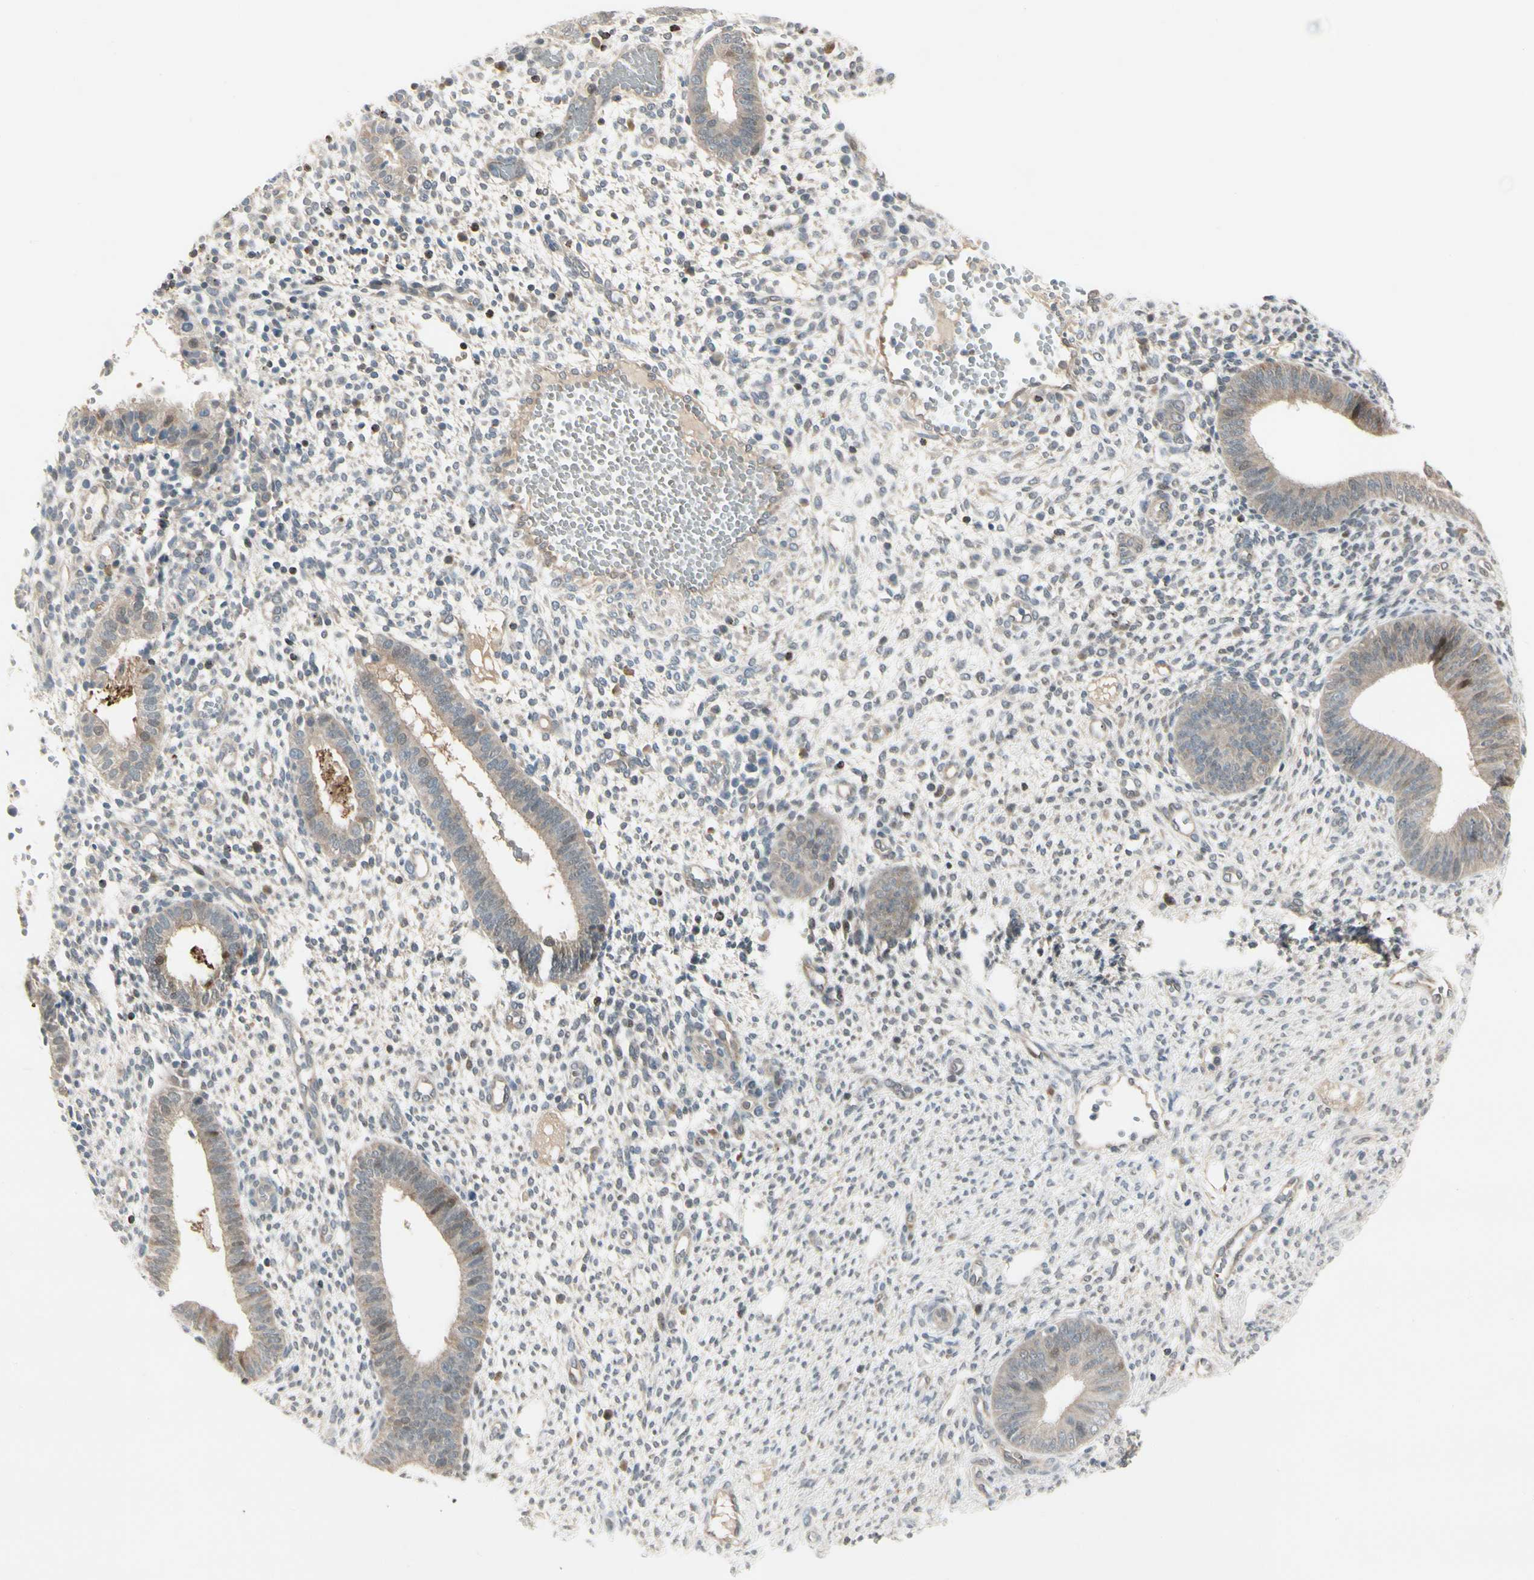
{"staining": {"intensity": "weak", "quantity": ">75%", "location": "cytoplasmic/membranous"}, "tissue": "endometrium", "cell_type": "Cells in endometrial stroma", "image_type": "normal", "snomed": [{"axis": "morphology", "description": "Normal tissue, NOS"}, {"axis": "topography", "description": "Endometrium"}], "caption": "Immunohistochemical staining of benign endometrium displays low levels of weak cytoplasmic/membranous staining in about >75% of cells in endometrial stroma.", "gene": "EVC", "patient": {"sex": "female", "age": 35}}